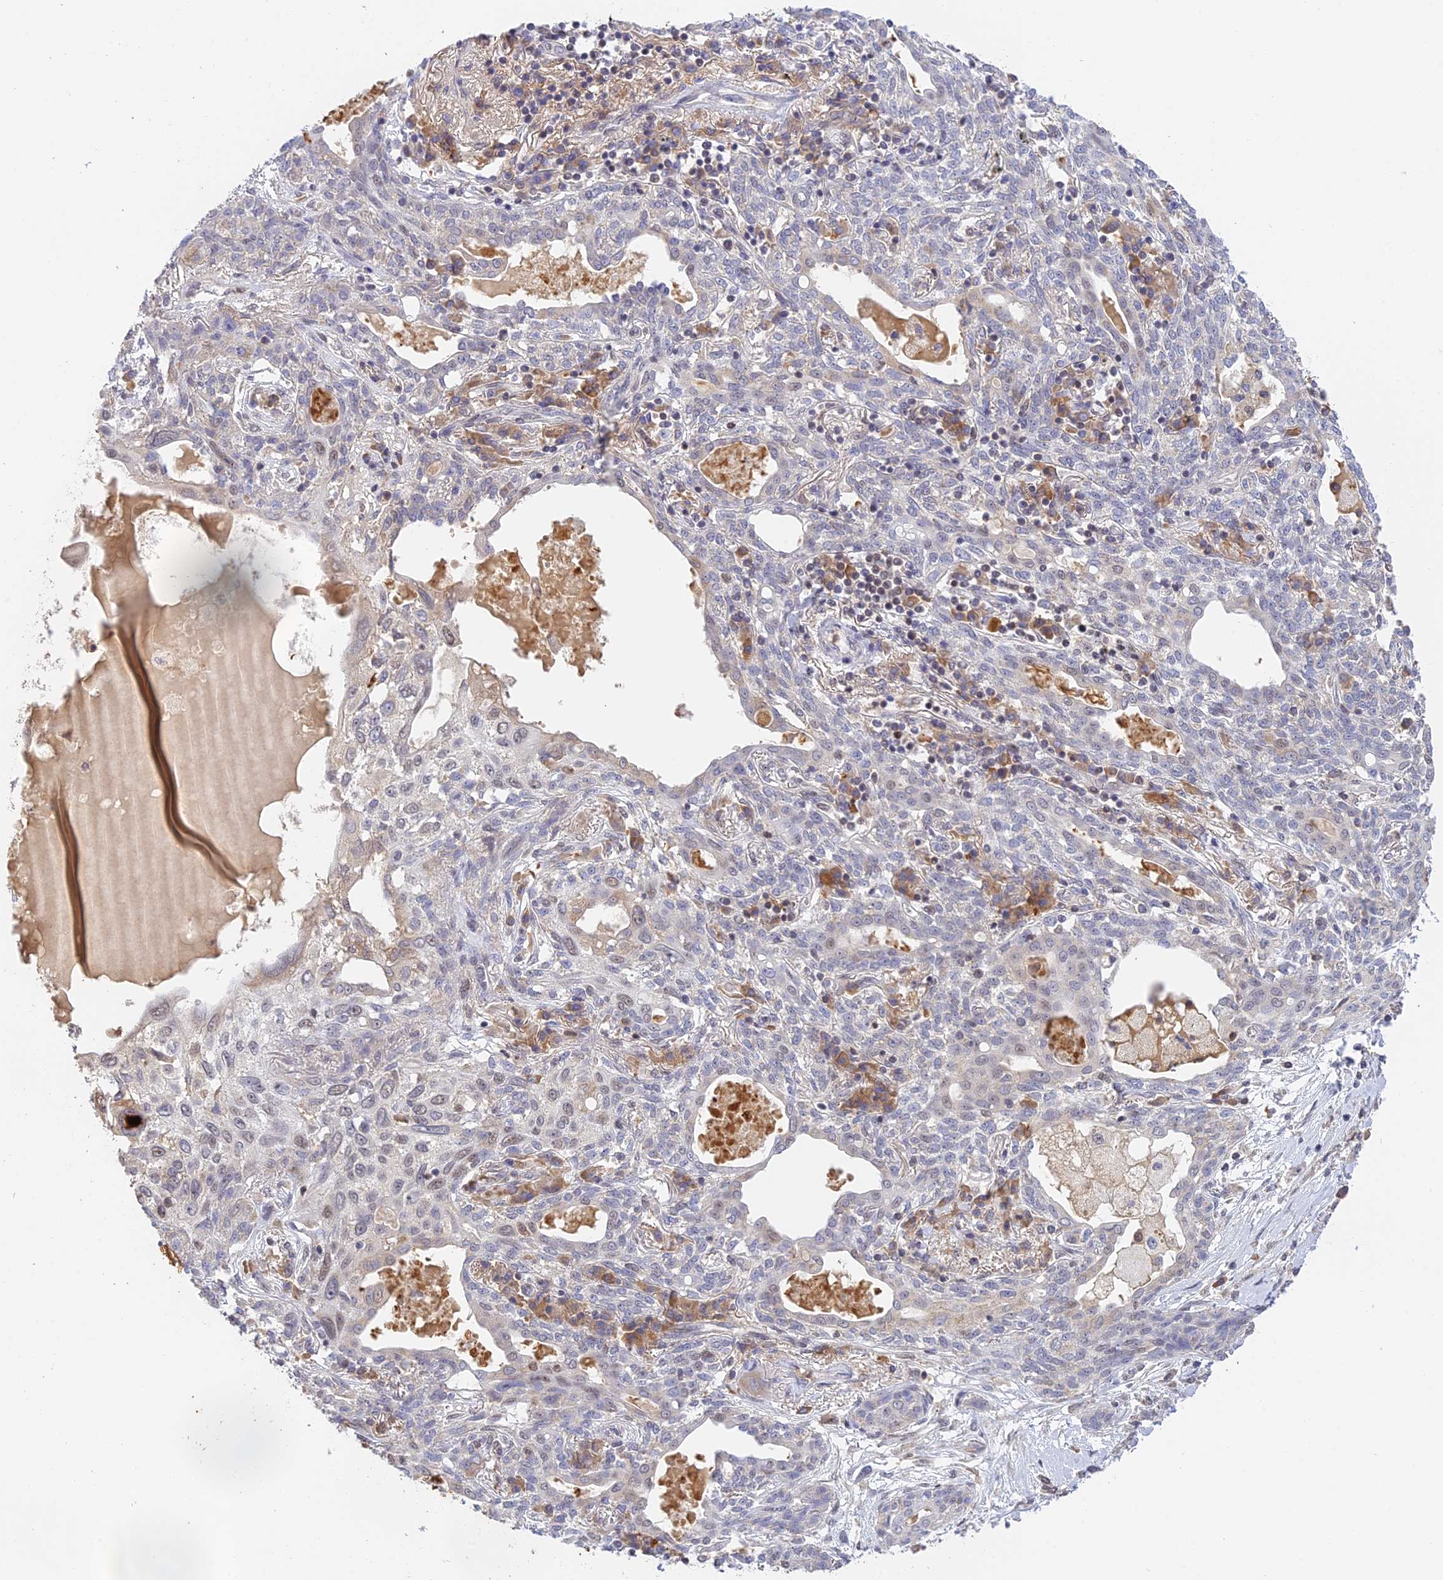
{"staining": {"intensity": "negative", "quantity": "none", "location": "none"}, "tissue": "lung cancer", "cell_type": "Tumor cells", "image_type": "cancer", "snomed": [{"axis": "morphology", "description": "Squamous cell carcinoma, NOS"}, {"axis": "topography", "description": "Lung"}], "caption": "An IHC histopathology image of lung cancer is shown. There is no staining in tumor cells of lung cancer.", "gene": "PEX16", "patient": {"sex": "female", "age": 70}}